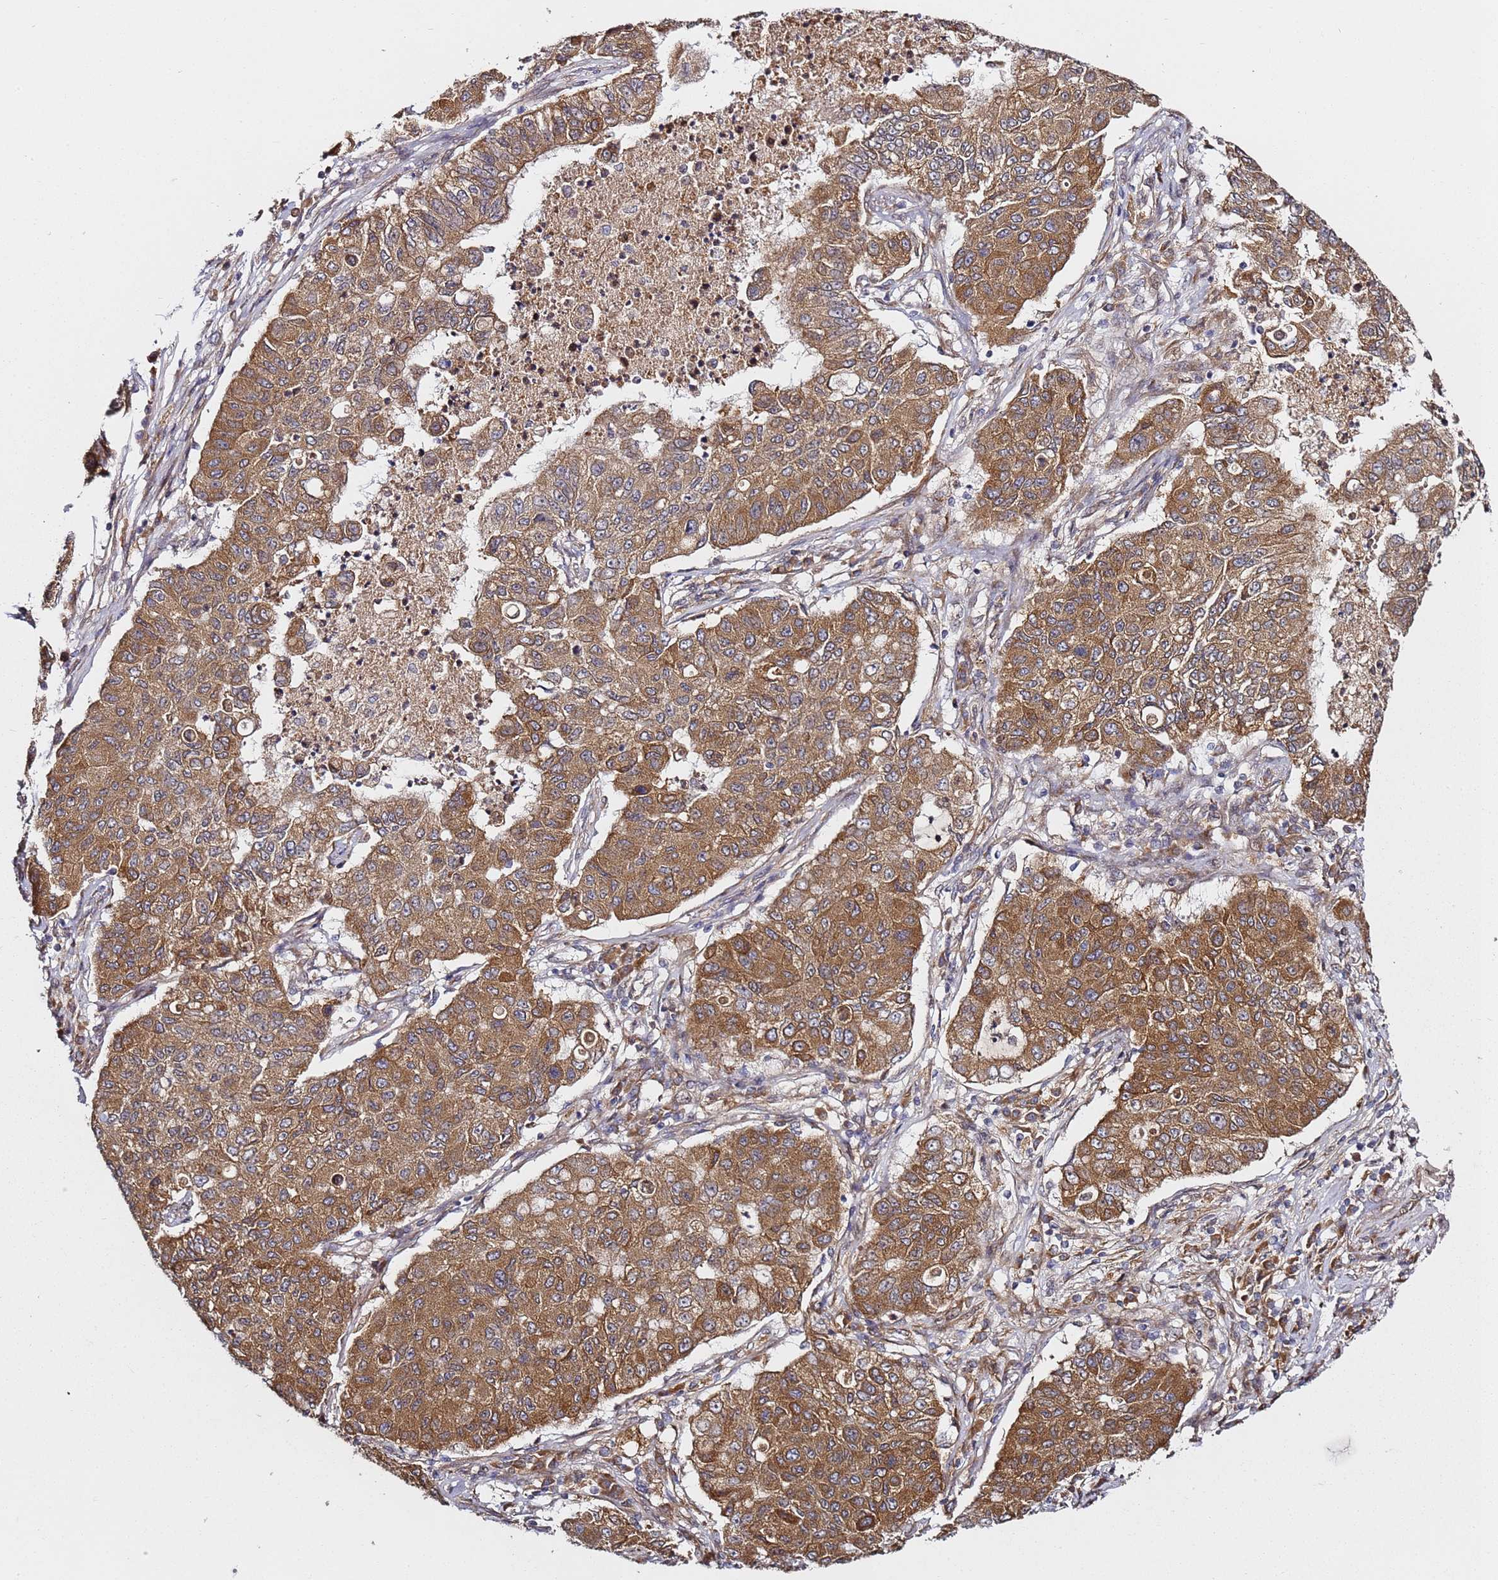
{"staining": {"intensity": "moderate", "quantity": ">75%", "location": "cytoplasmic/membranous"}, "tissue": "lung cancer", "cell_type": "Tumor cells", "image_type": "cancer", "snomed": [{"axis": "morphology", "description": "Squamous cell carcinoma, NOS"}, {"axis": "topography", "description": "Lung"}], "caption": "This photomicrograph demonstrates lung cancer (squamous cell carcinoma) stained with immunohistochemistry (IHC) to label a protein in brown. The cytoplasmic/membranous of tumor cells show moderate positivity for the protein. Nuclei are counter-stained blue.", "gene": "PRKAB2", "patient": {"sex": "male", "age": 74}}